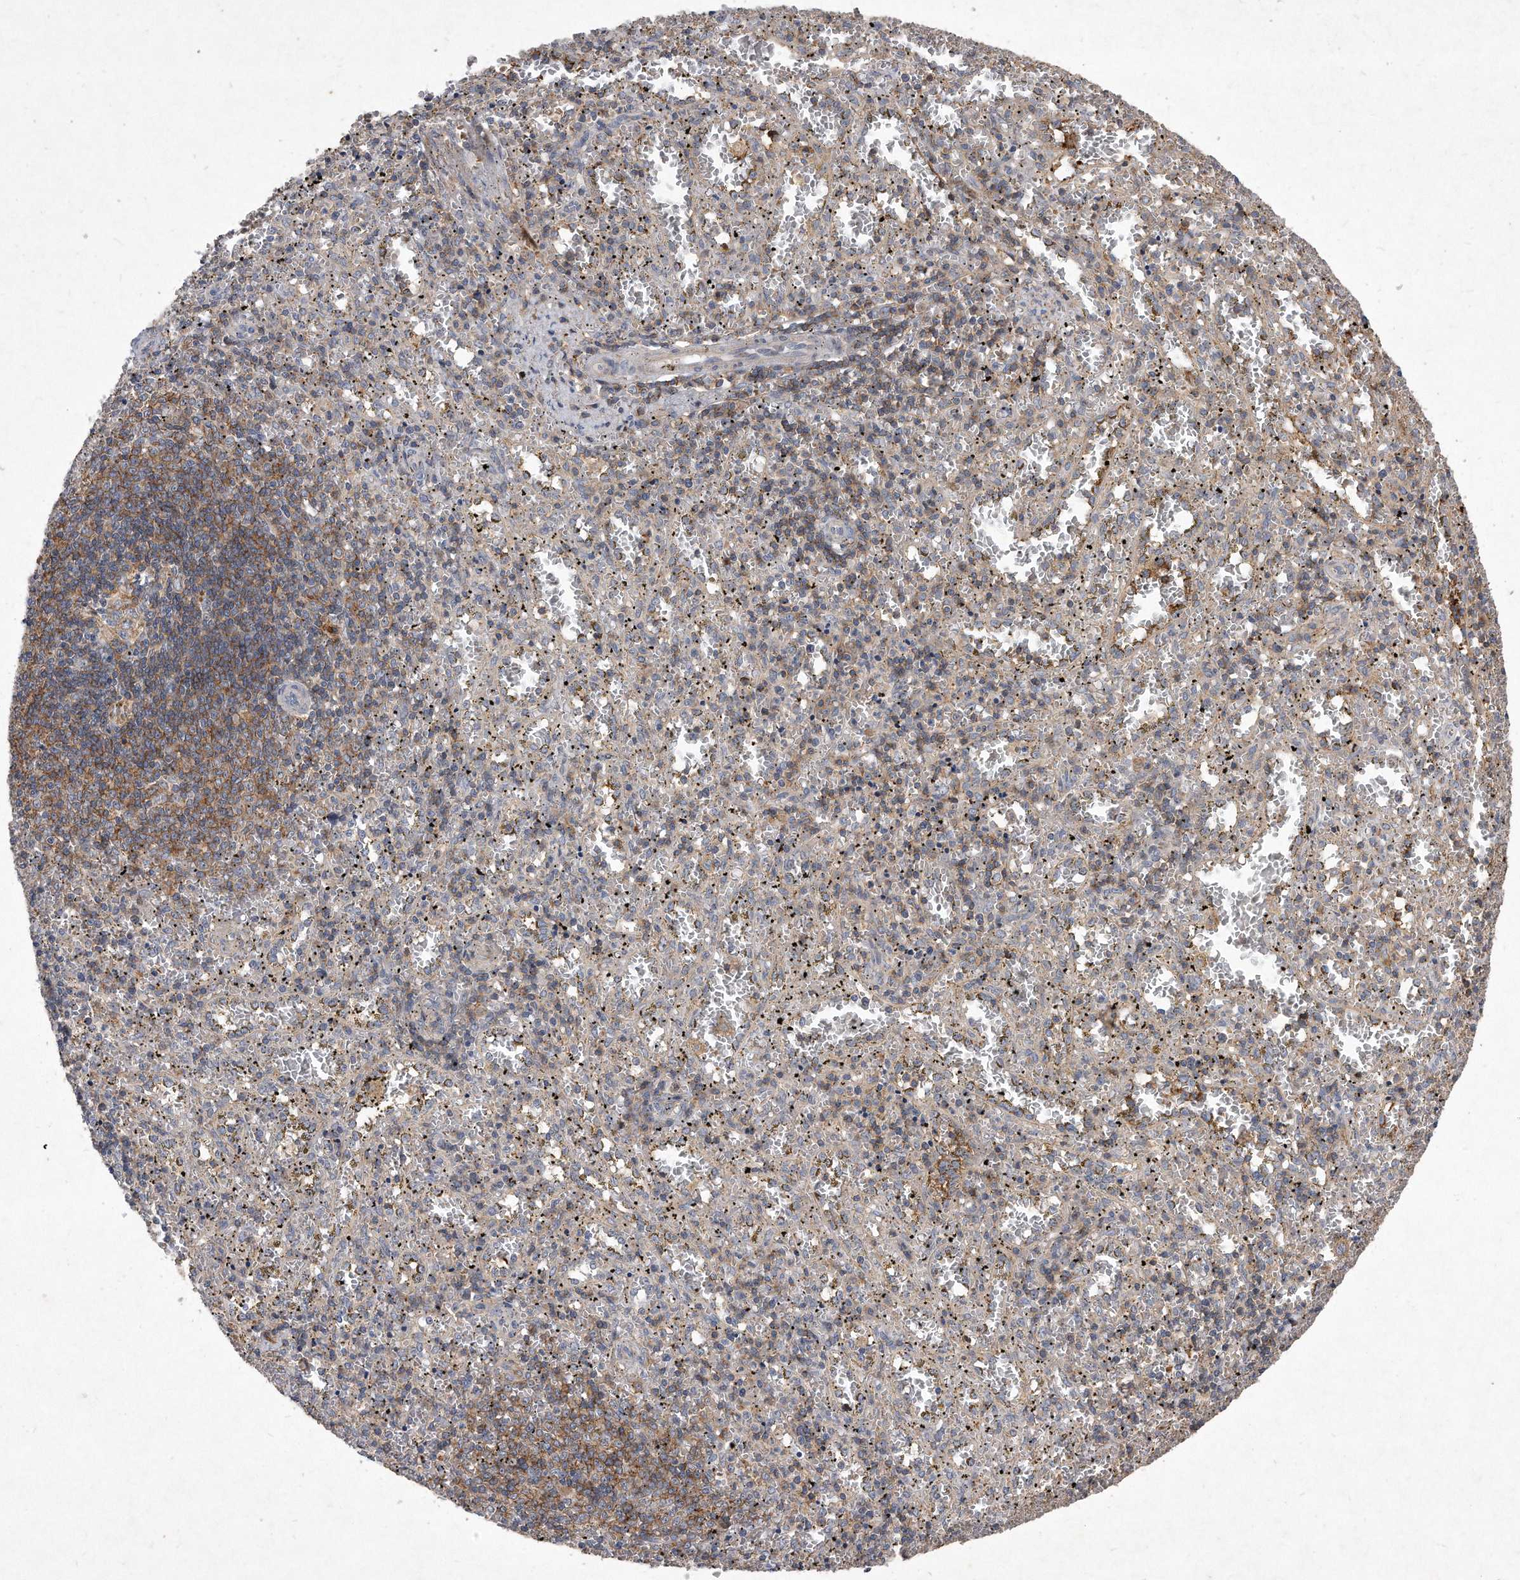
{"staining": {"intensity": "moderate", "quantity": "<25%", "location": "cytoplasmic/membranous"}, "tissue": "spleen", "cell_type": "Cells in red pulp", "image_type": "normal", "snomed": [{"axis": "morphology", "description": "Normal tissue, NOS"}, {"axis": "topography", "description": "Spleen"}], "caption": "Moderate cytoplasmic/membranous protein expression is present in about <25% of cells in red pulp in spleen. (brown staining indicates protein expression, while blue staining denotes nuclei).", "gene": "PGBD2", "patient": {"sex": "male", "age": 11}}